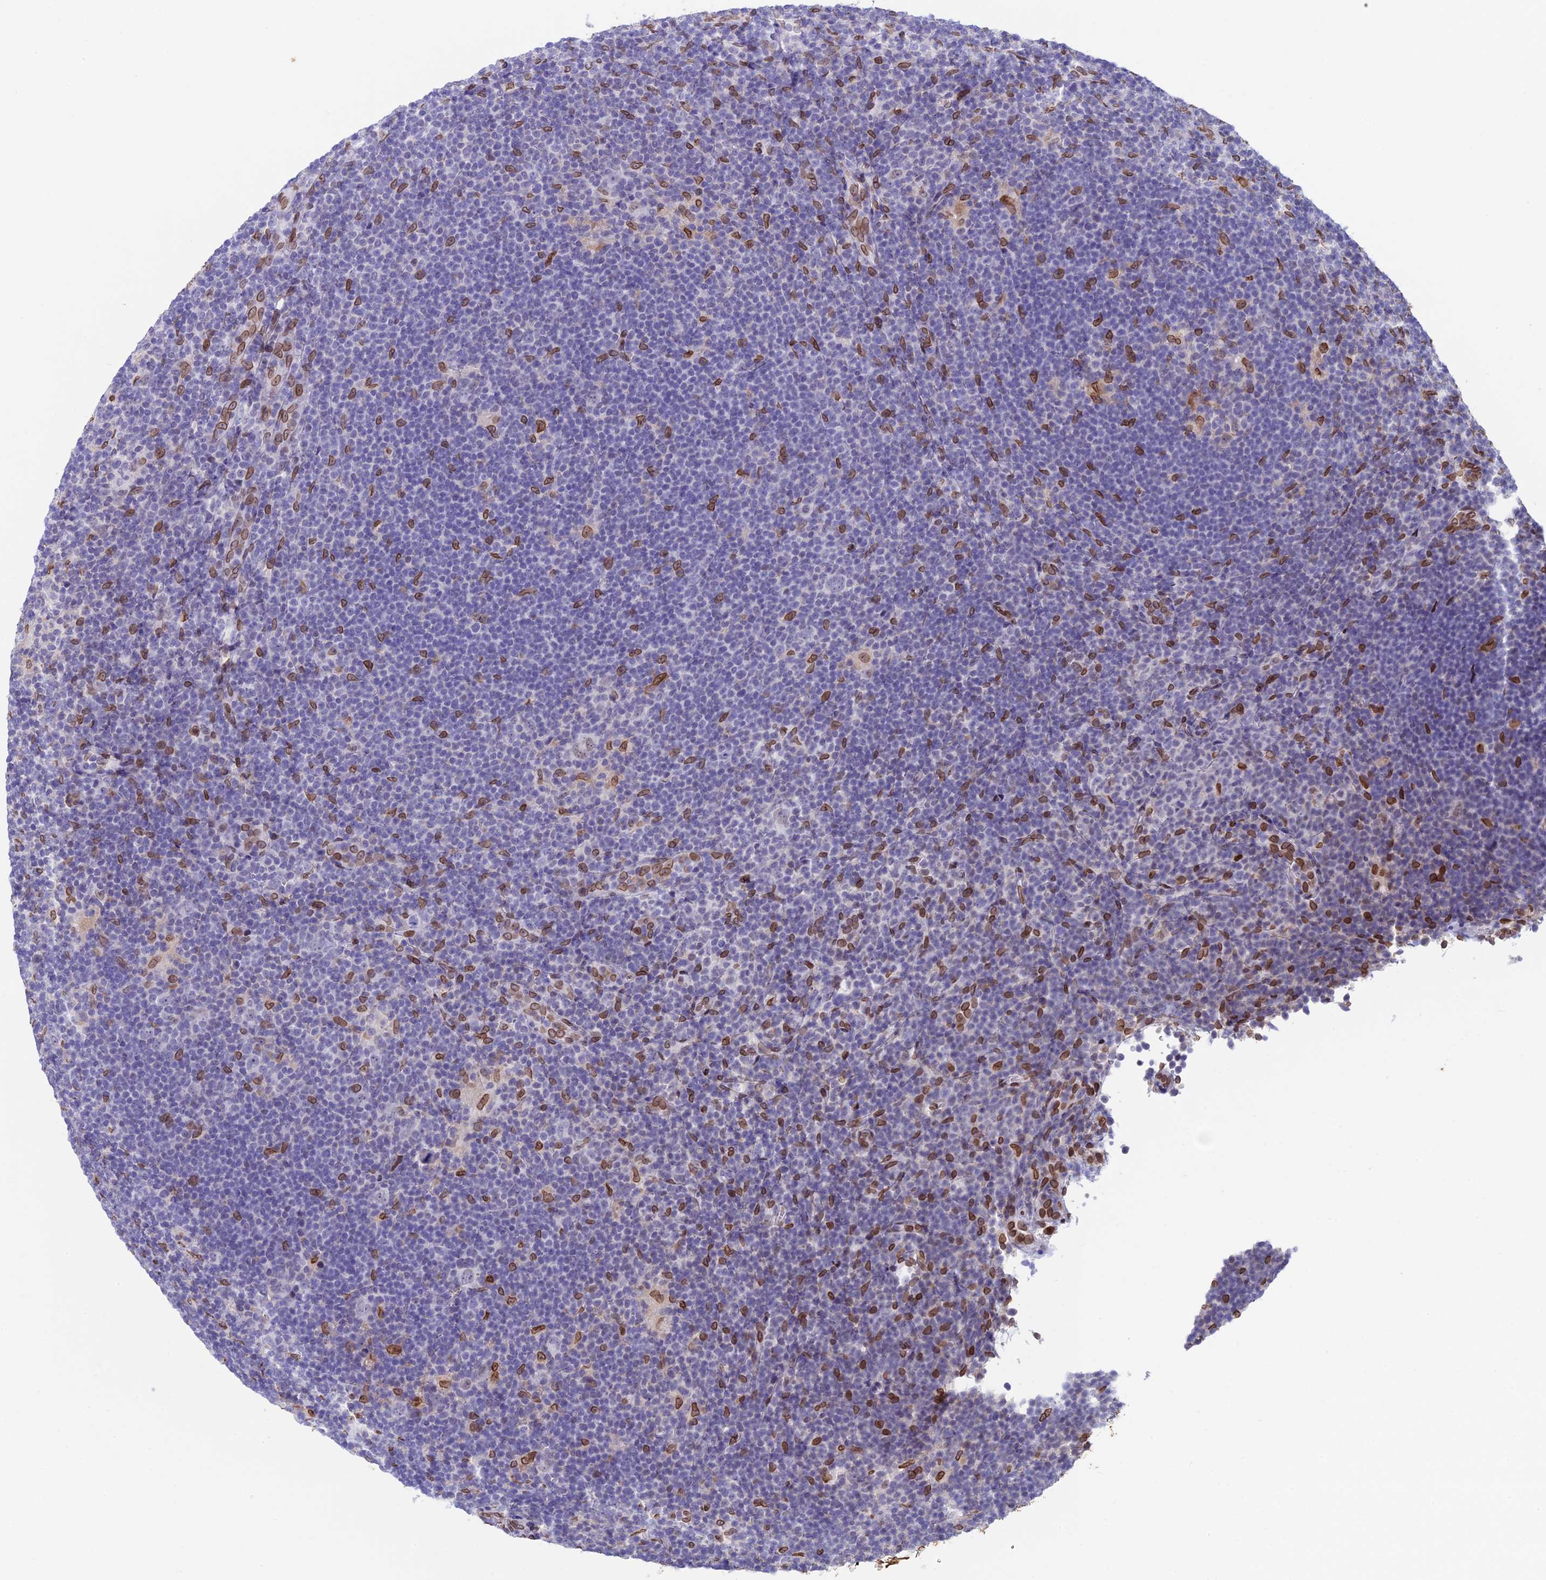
{"staining": {"intensity": "negative", "quantity": "none", "location": "none"}, "tissue": "lymphoma", "cell_type": "Tumor cells", "image_type": "cancer", "snomed": [{"axis": "morphology", "description": "Hodgkin's disease, NOS"}, {"axis": "topography", "description": "Lymph node"}], "caption": "DAB (3,3'-diaminobenzidine) immunohistochemical staining of human Hodgkin's disease displays no significant staining in tumor cells.", "gene": "TMPRSS7", "patient": {"sex": "female", "age": 57}}